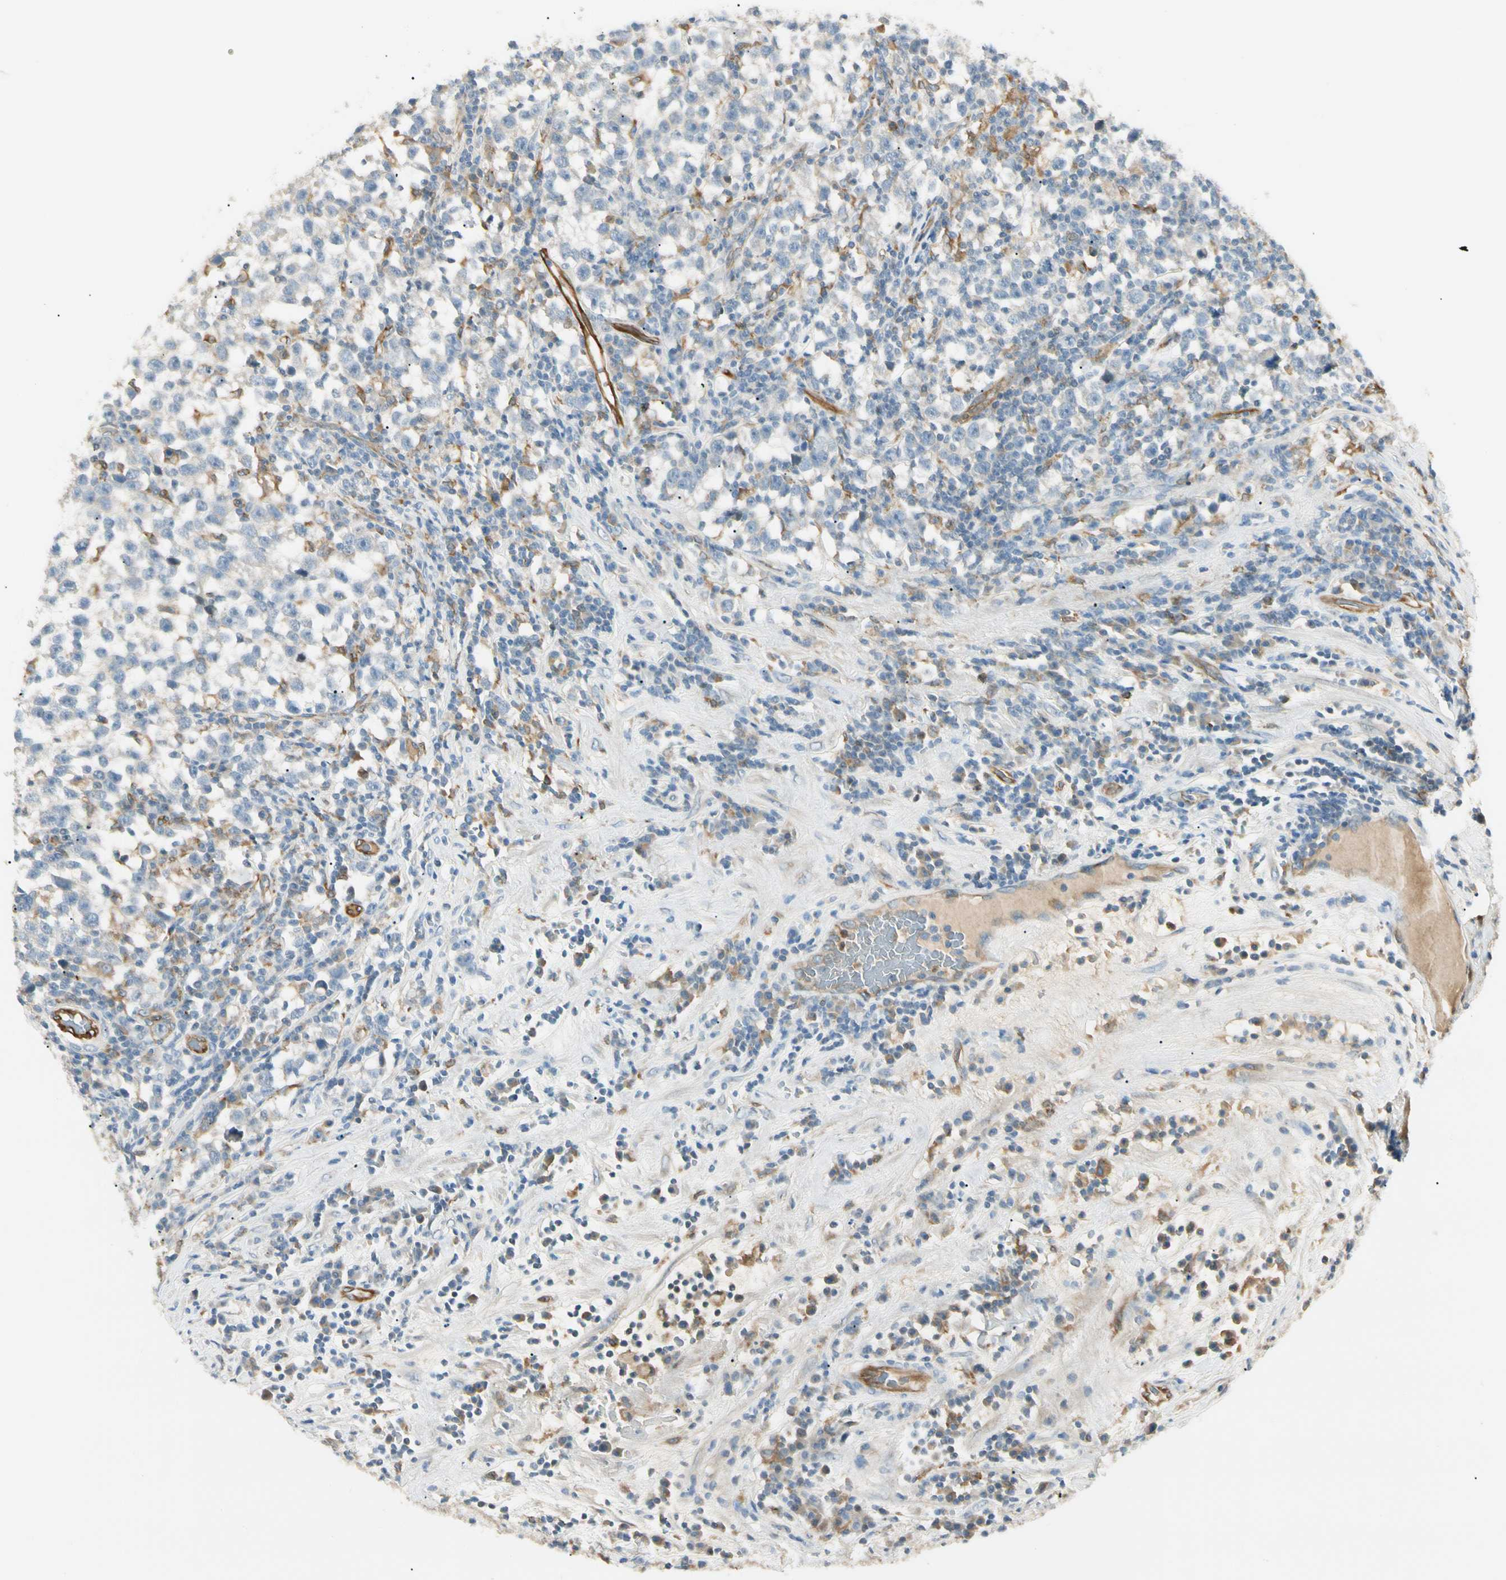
{"staining": {"intensity": "negative", "quantity": "none", "location": "none"}, "tissue": "testis cancer", "cell_type": "Tumor cells", "image_type": "cancer", "snomed": [{"axis": "morphology", "description": "Seminoma, NOS"}, {"axis": "topography", "description": "Testis"}], "caption": "DAB immunohistochemical staining of human seminoma (testis) demonstrates no significant expression in tumor cells.", "gene": "LPCAT2", "patient": {"sex": "male", "age": 43}}